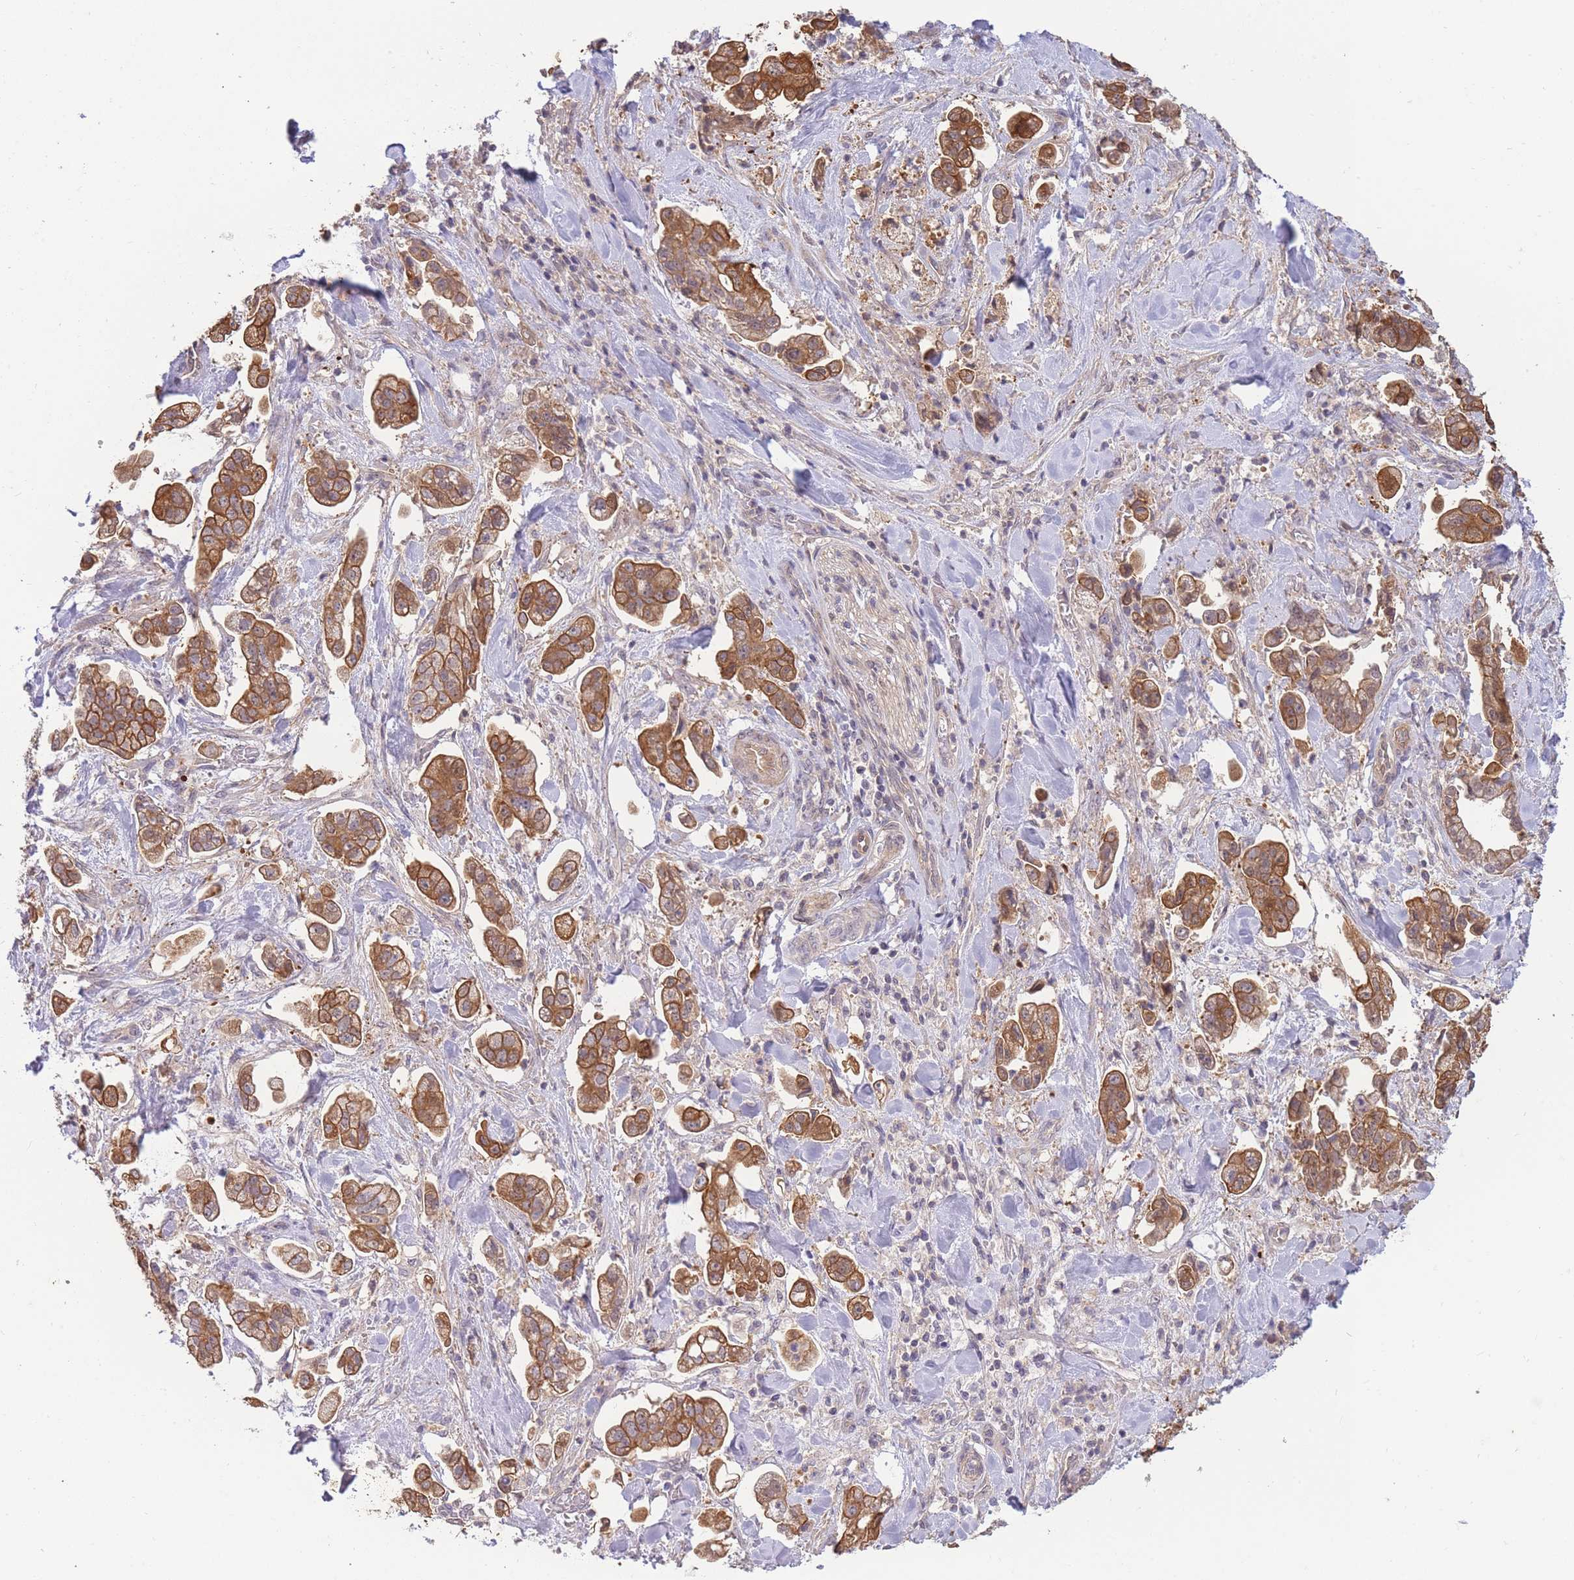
{"staining": {"intensity": "strong", "quantity": ">75%", "location": "cytoplasmic/membranous"}, "tissue": "stomach cancer", "cell_type": "Tumor cells", "image_type": "cancer", "snomed": [{"axis": "morphology", "description": "Adenocarcinoma, NOS"}, {"axis": "topography", "description": "Stomach"}], "caption": "Strong cytoplasmic/membranous protein staining is identified in about >75% of tumor cells in stomach adenocarcinoma.", "gene": "SMC6", "patient": {"sex": "male", "age": 62}}